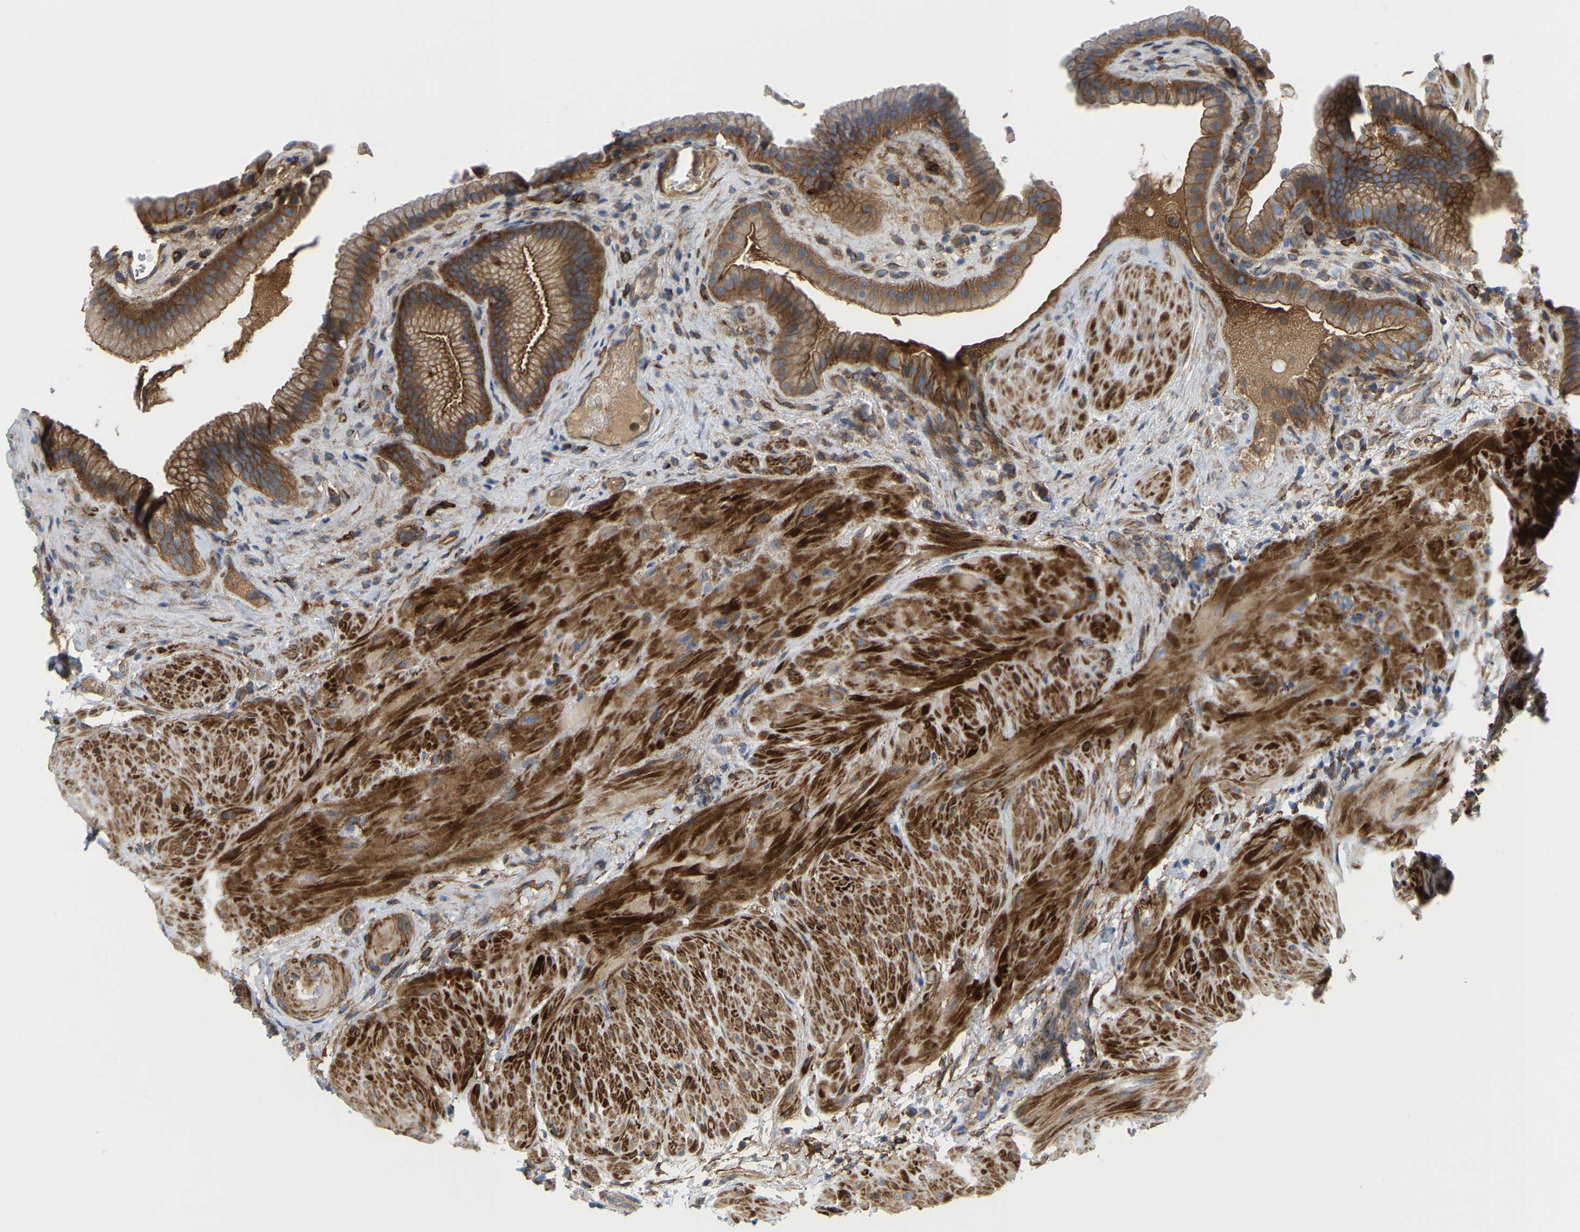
{"staining": {"intensity": "strong", "quantity": ">75%", "location": "cytoplasmic/membranous"}, "tissue": "gallbladder", "cell_type": "Glandular cells", "image_type": "normal", "snomed": [{"axis": "morphology", "description": "Normal tissue, NOS"}, {"axis": "topography", "description": "Gallbladder"}], "caption": "Immunohistochemistry micrograph of unremarkable gallbladder: human gallbladder stained using IHC exhibits high levels of strong protein expression localized specifically in the cytoplasmic/membranous of glandular cells, appearing as a cytoplasmic/membranous brown color.", "gene": "PICALM", "patient": {"sex": "male", "age": 49}}